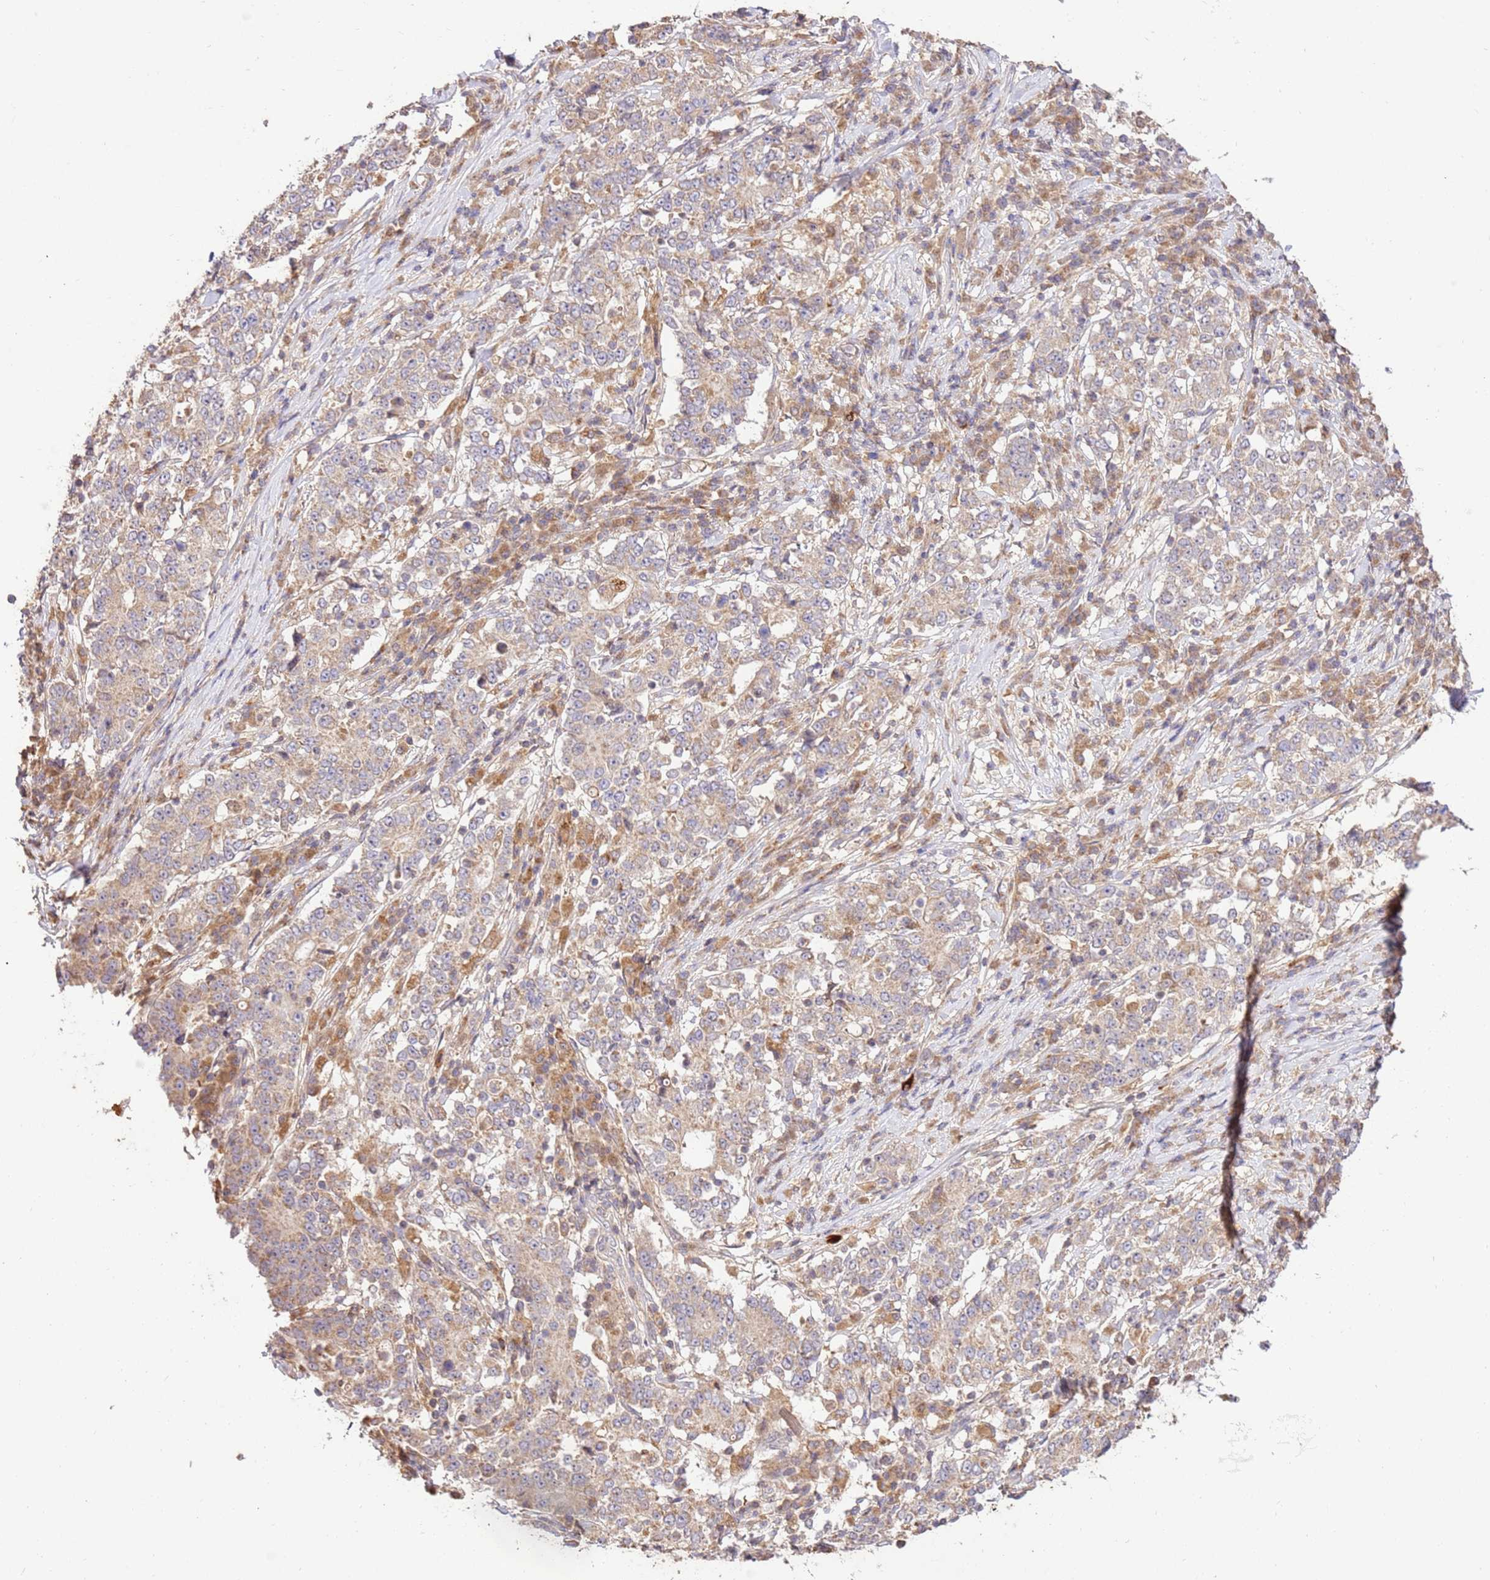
{"staining": {"intensity": "weak", "quantity": "<25%", "location": "cytoplasmic/membranous"}, "tissue": "stomach cancer", "cell_type": "Tumor cells", "image_type": "cancer", "snomed": [{"axis": "morphology", "description": "Adenocarcinoma, NOS"}, {"axis": "topography", "description": "Stomach"}], "caption": "Immunohistochemical staining of human stomach adenocarcinoma reveals no significant staining in tumor cells.", "gene": "LRRC28", "patient": {"sex": "male", "age": 59}}